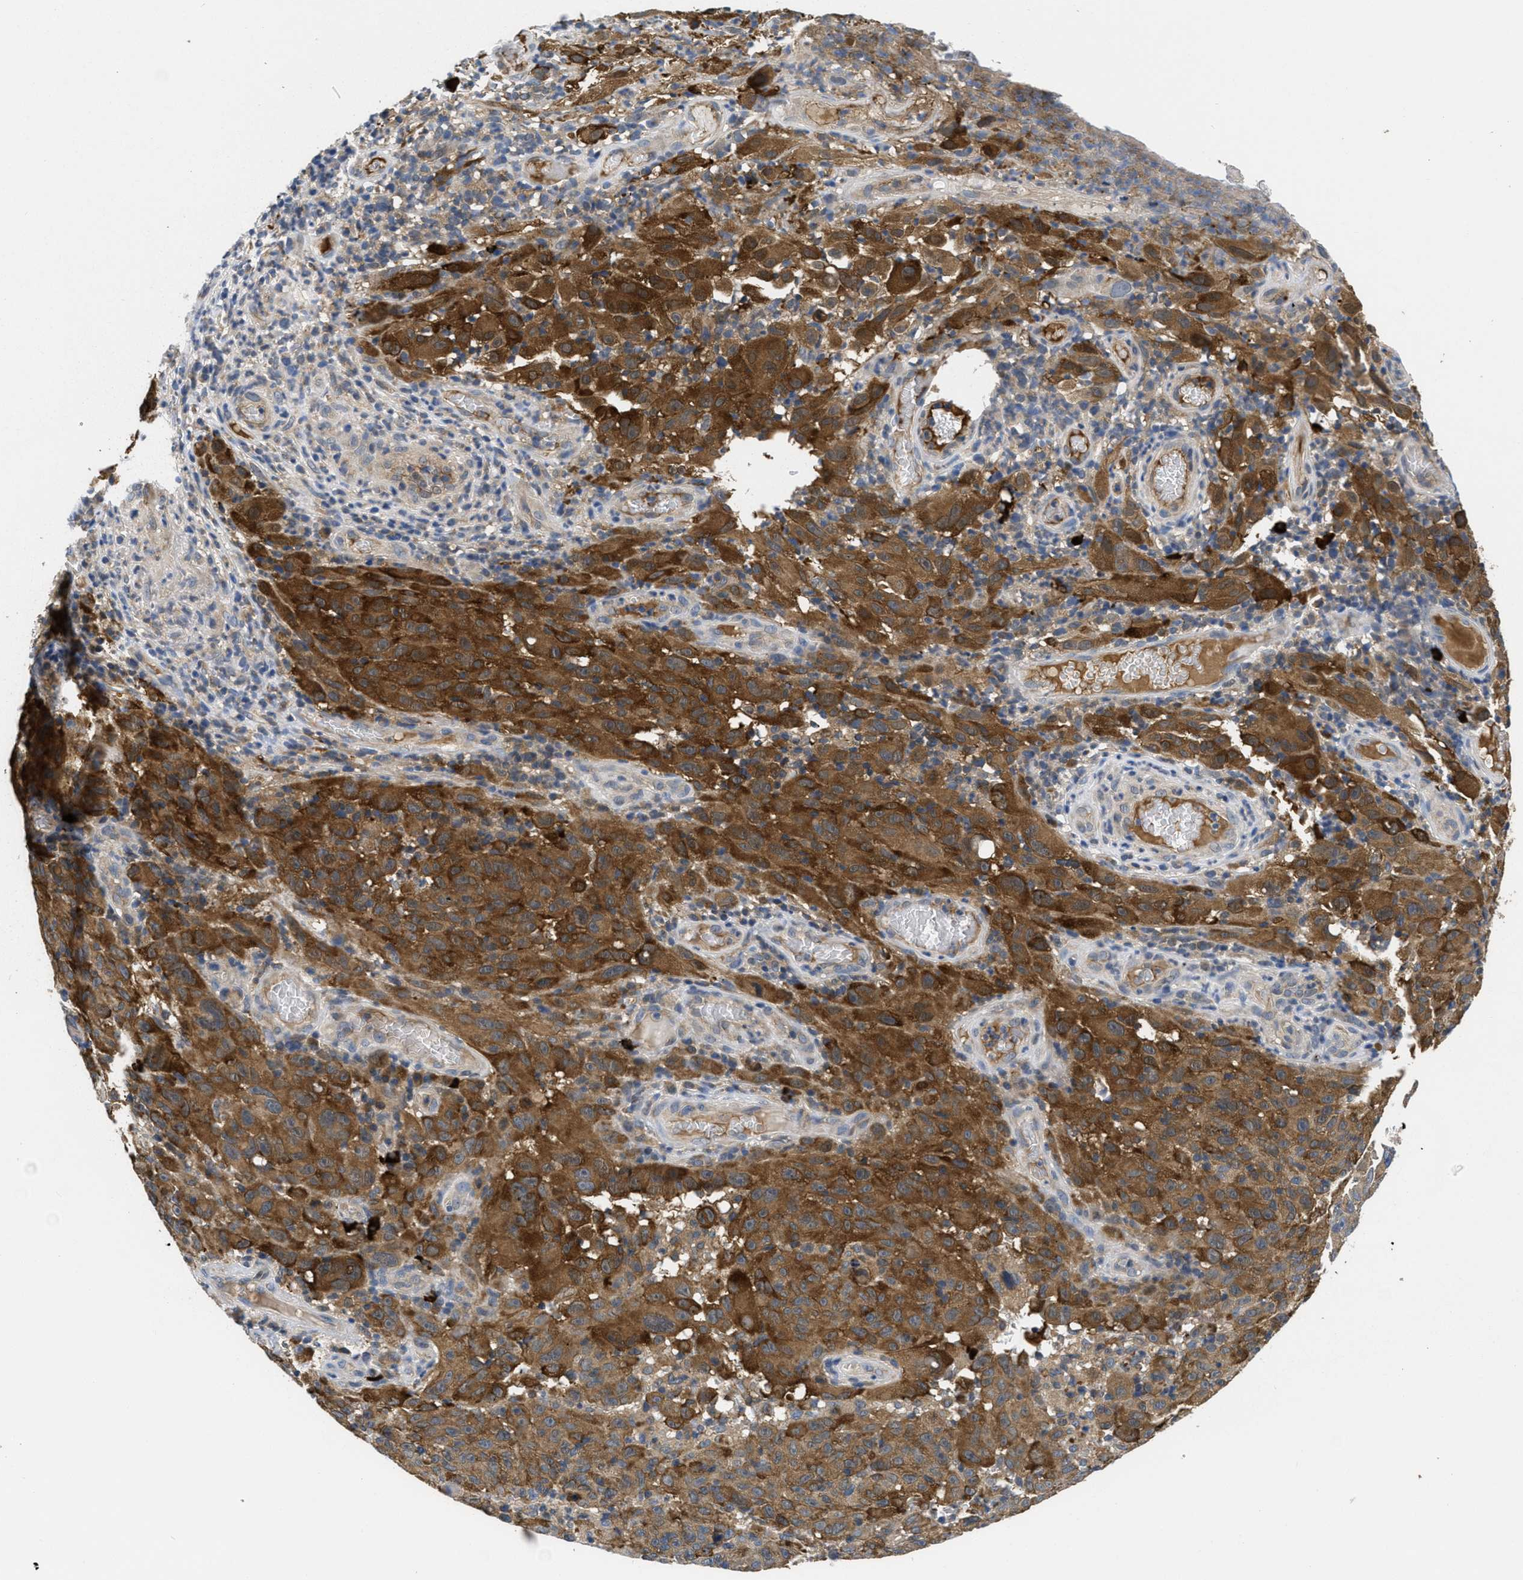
{"staining": {"intensity": "moderate", "quantity": ">75%", "location": "cytoplasmic/membranous"}, "tissue": "melanoma", "cell_type": "Tumor cells", "image_type": "cancer", "snomed": [{"axis": "morphology", "description": "Malignant melanoma, NOS"}, {"axis": "topography", "description": "Skin"}], "caption": "Melanoma tissue demonstrates moderate cytoplasmic/membranous expression in approximately >75% of tumor cells, visualized by immunohistochemistry. The staining is performed using DAB (3,3'-diaminobenzidine) brown chromogen to label protein expression. The nuclei are counter-stained blue using hematoxylin.", "gene": "GALK1", "patient": {"sex": "female", "age": 82}}